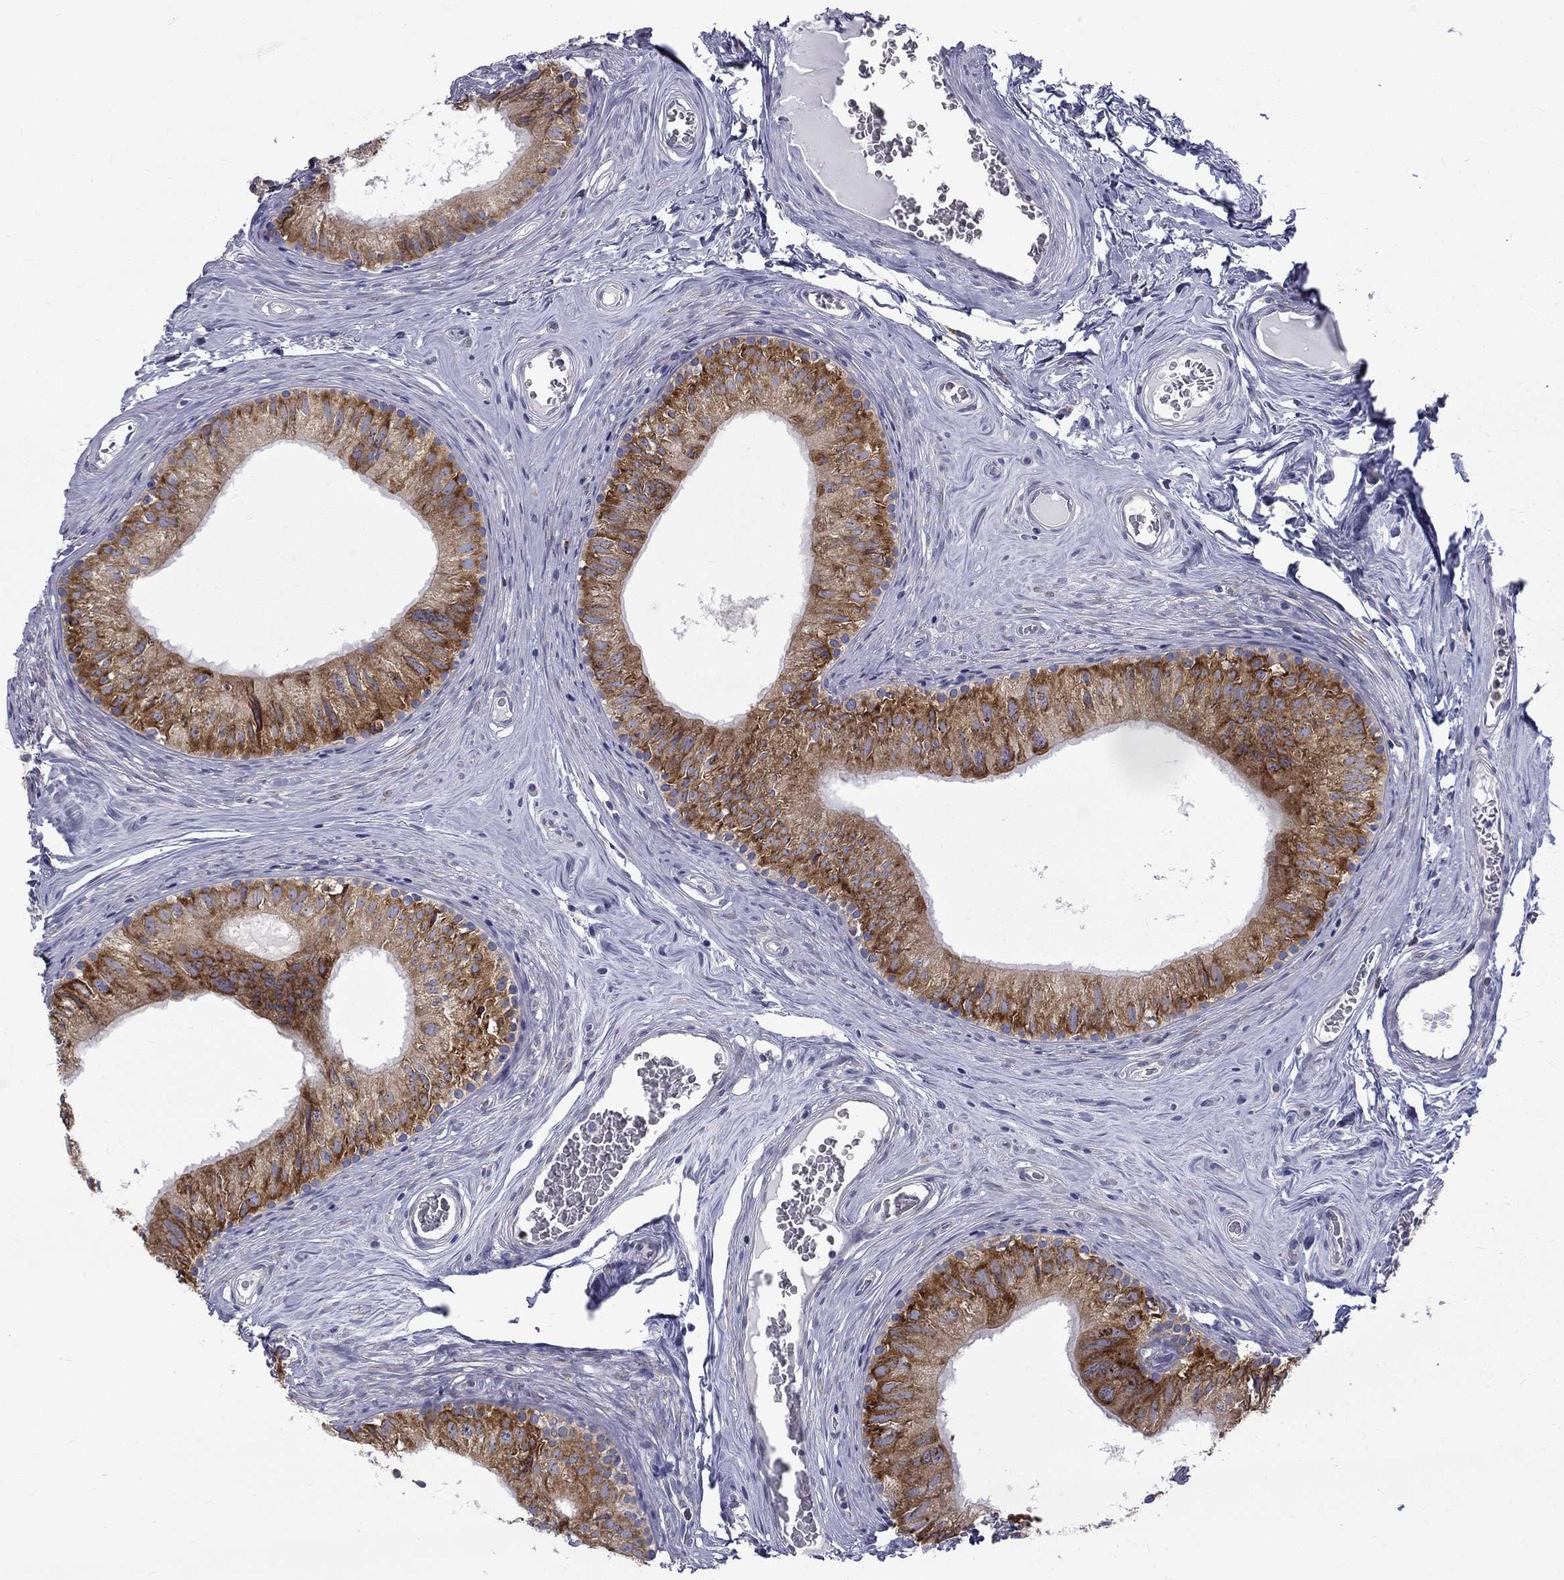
{"staining": {"intensity": "strong", "quantity": ">75%", "location": "cytoplasmic/membranous"}, "tissue": "epididymis", "cell_type": "Glandular cells", "image_type": "normal", "snomed": [{"axis": "morphology", "description": "Normal tissue, NOS"}, {"axis": "topography", "description": "Epididymis"}], "caption": "Immunohistochemistry (DAB (3,3'-diaminobenzidine)) staining of normal human epididymis reveals strong cytoplasmic/membranous protein staining in about >75% of glandular cells. (DAB IHC with brightfield microscopy, high magnification).", "gene": "PABPC4", "patient": {"sex": "male", "age": 52}}